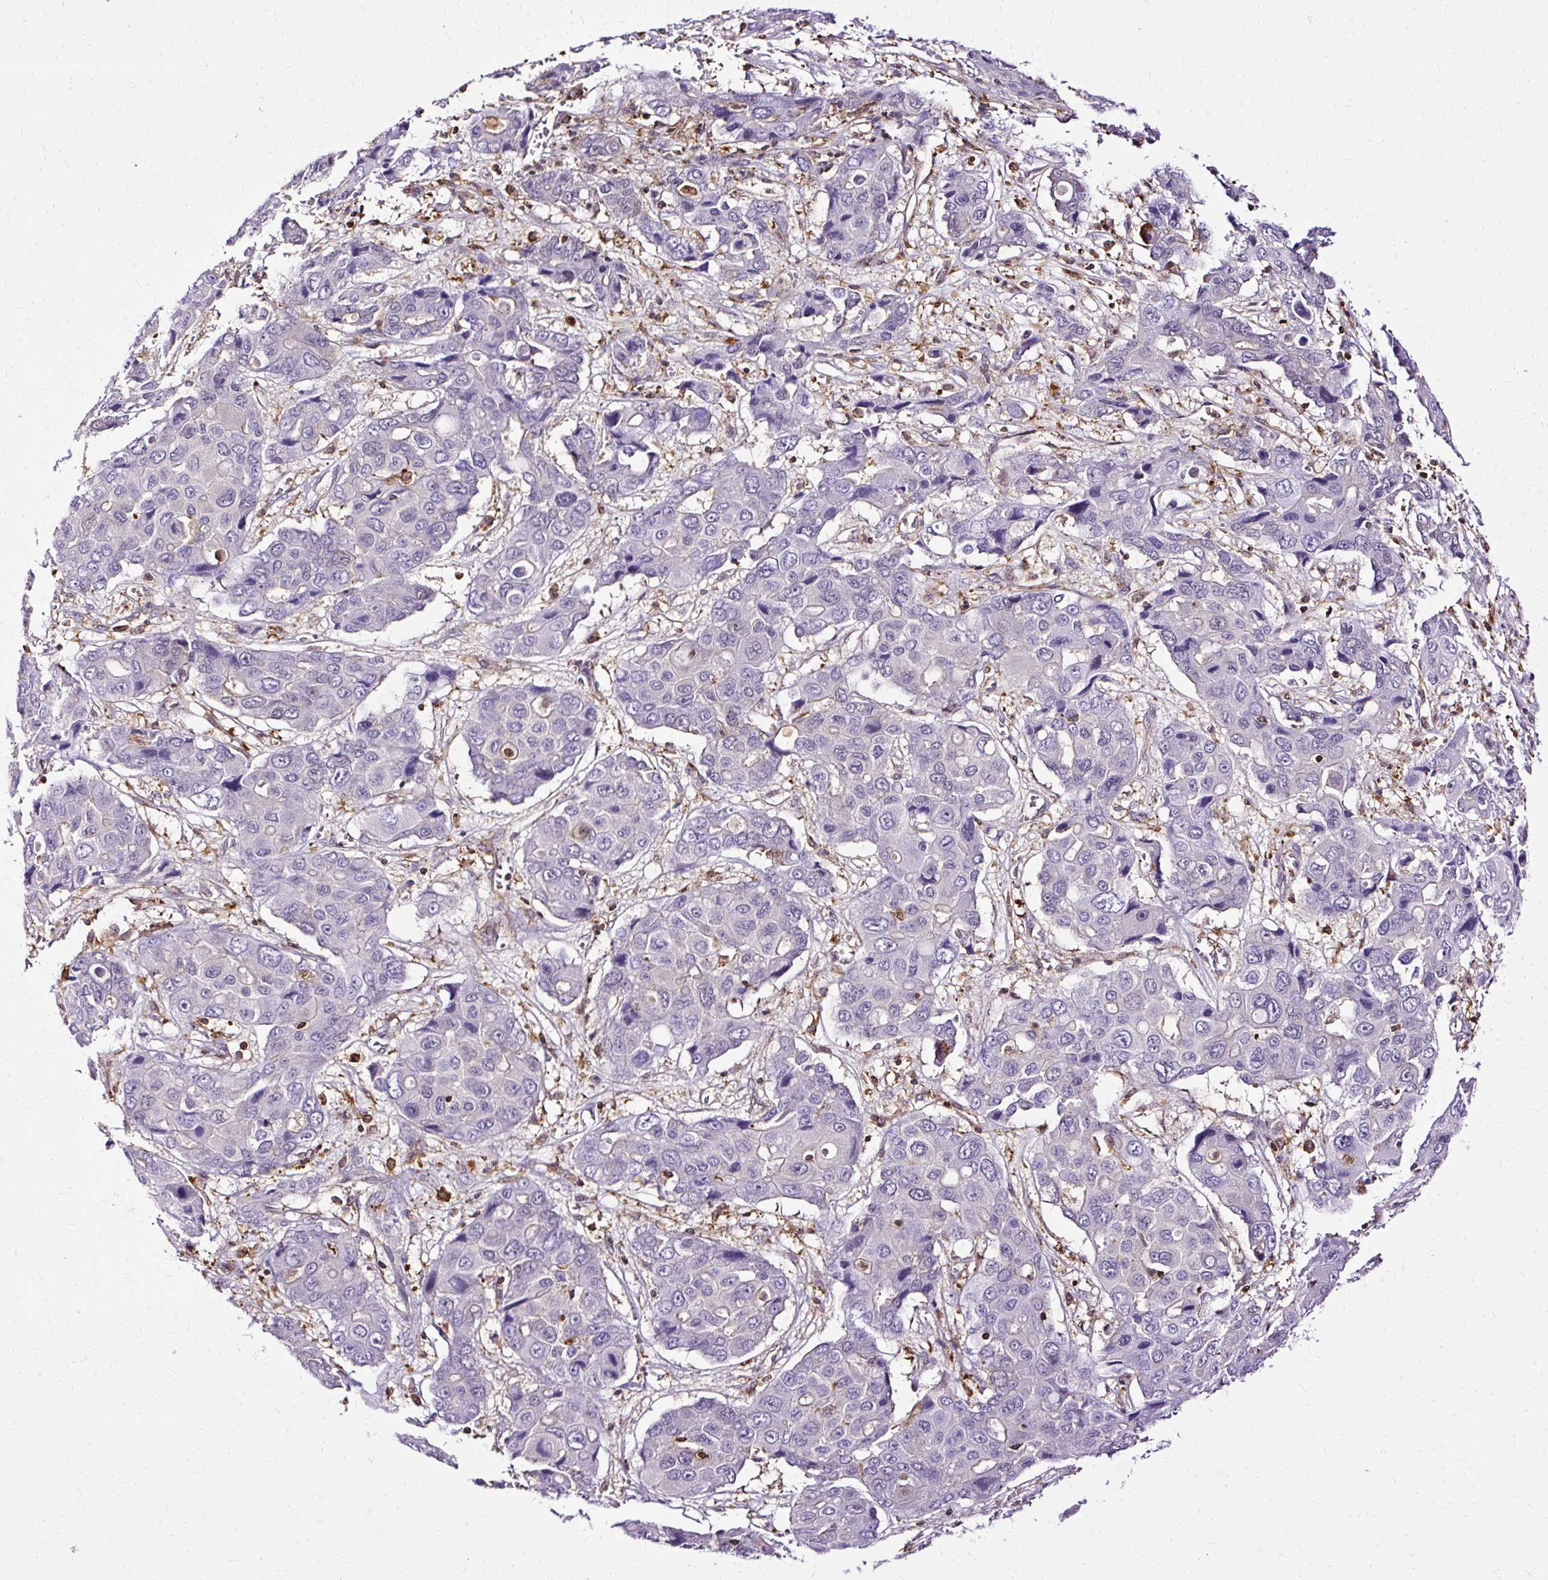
{"staining": {"intensity": "negative", "quantity": "none", "location": "none"}, "tissue": "liver cancer", "cell_type": "Tumor cells", "image_type": "cancer", "snomed": [{"axis": "morphology", "description": "Cholangiocarcinoma"}, {"axis": "topography", "description": "Liver"}], "caption": "Cholangiocarcinoma (liver) was stained to show a protein in brown. There is no significant expression in tumor cells. The staining is performed using DAB brown chromogen with nuclei counter-stained in using hematoxylin.", "gene": "TWF2", "patient": {"sex": "male", "age": 67}}